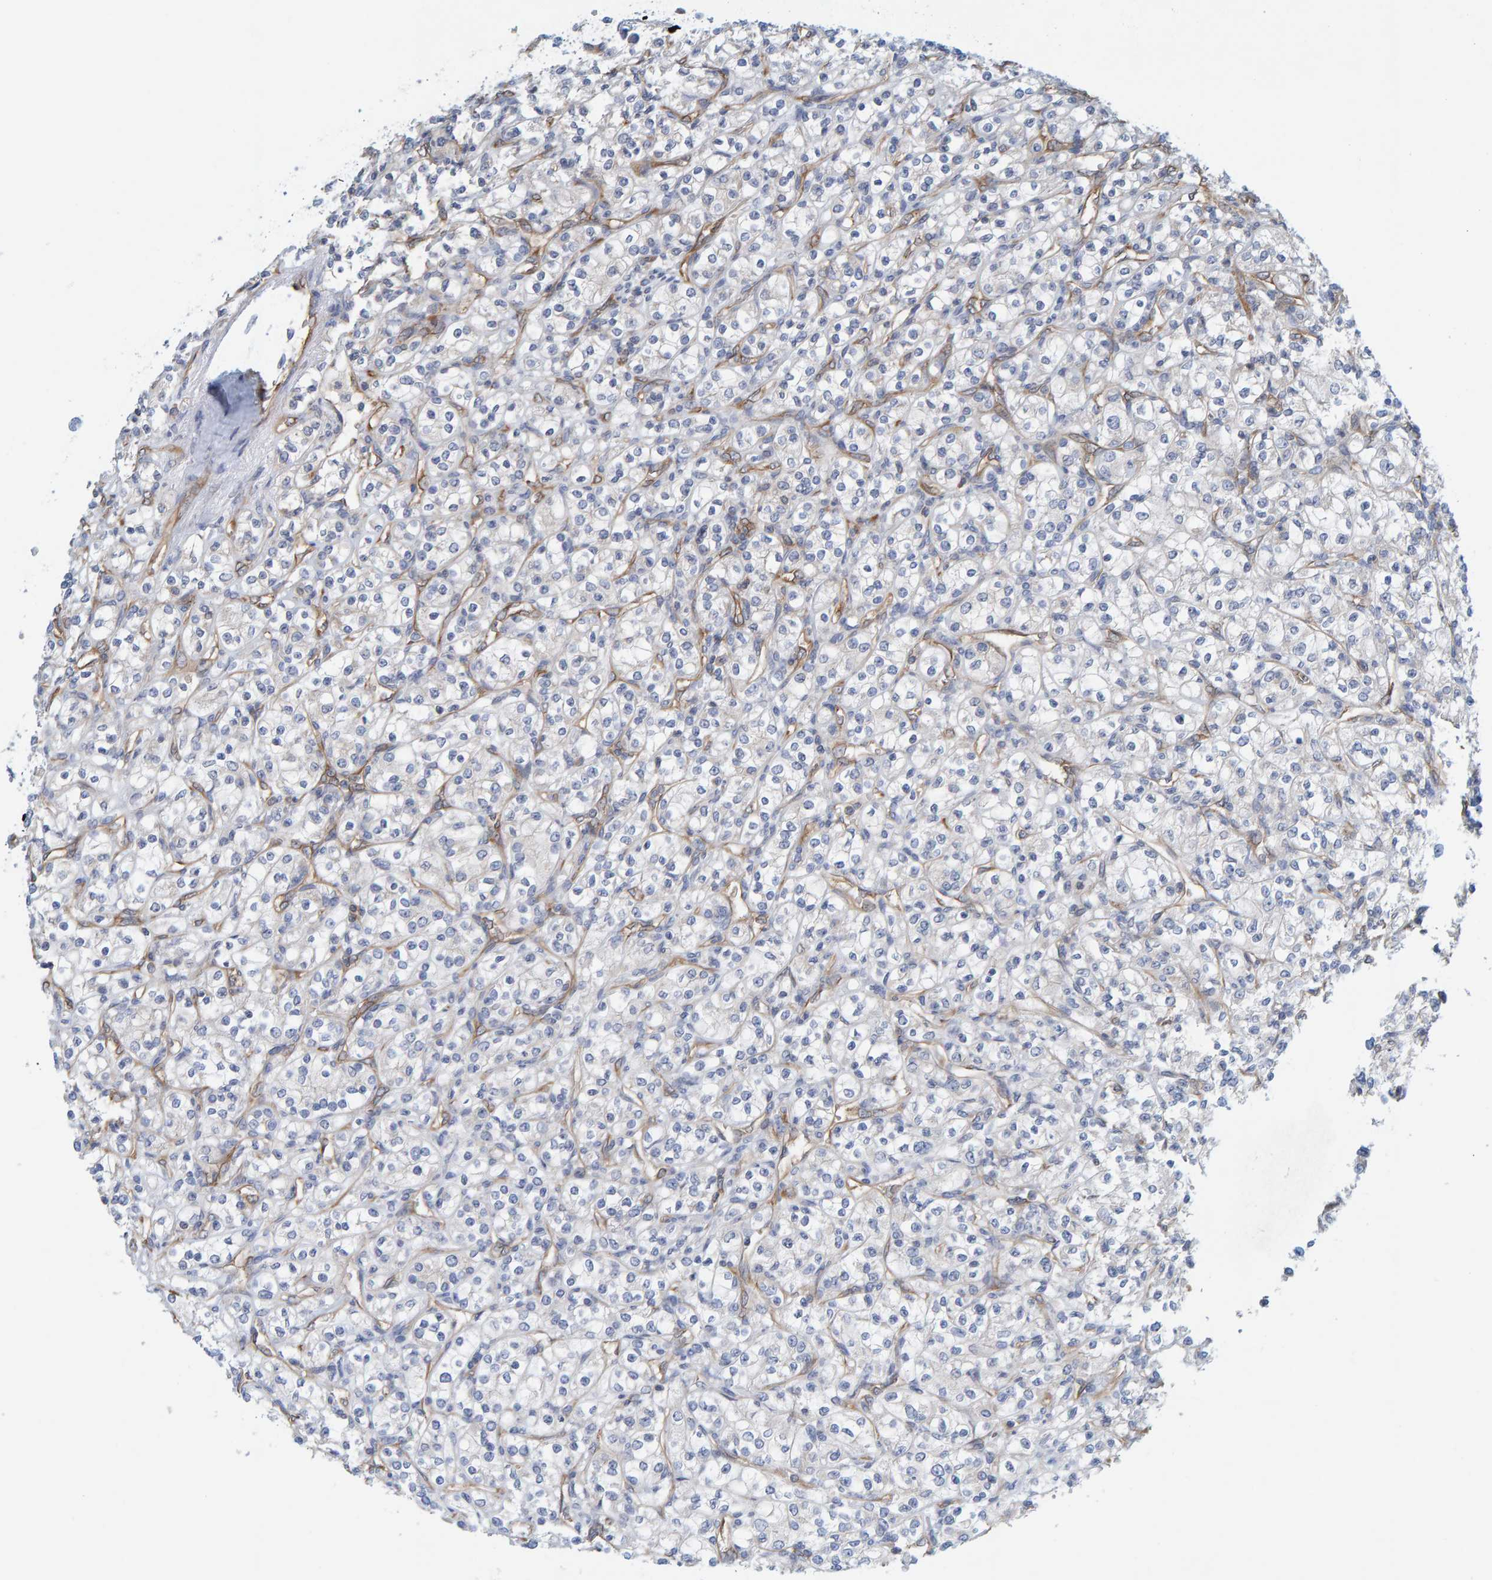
{"staining": {"intensity": "negative", "quantity": "none", "location": "none"}, "tissue": "renal cancer", "cell_type": "Tumor cells", "image_type": "cancer", "snomed": [{"axis": "morphology", "description": "Adenocarcinoma, NOS"}, {"axis": "topography", "description": "Kidney"}], "caption": "Human renal cancer (adenocarcinoma) stained for a protein using immunohistochemistry reveals no positivity in tumor cells.", "gene": "PRKD2", "patient": {"sex": "male", "age": 77}}